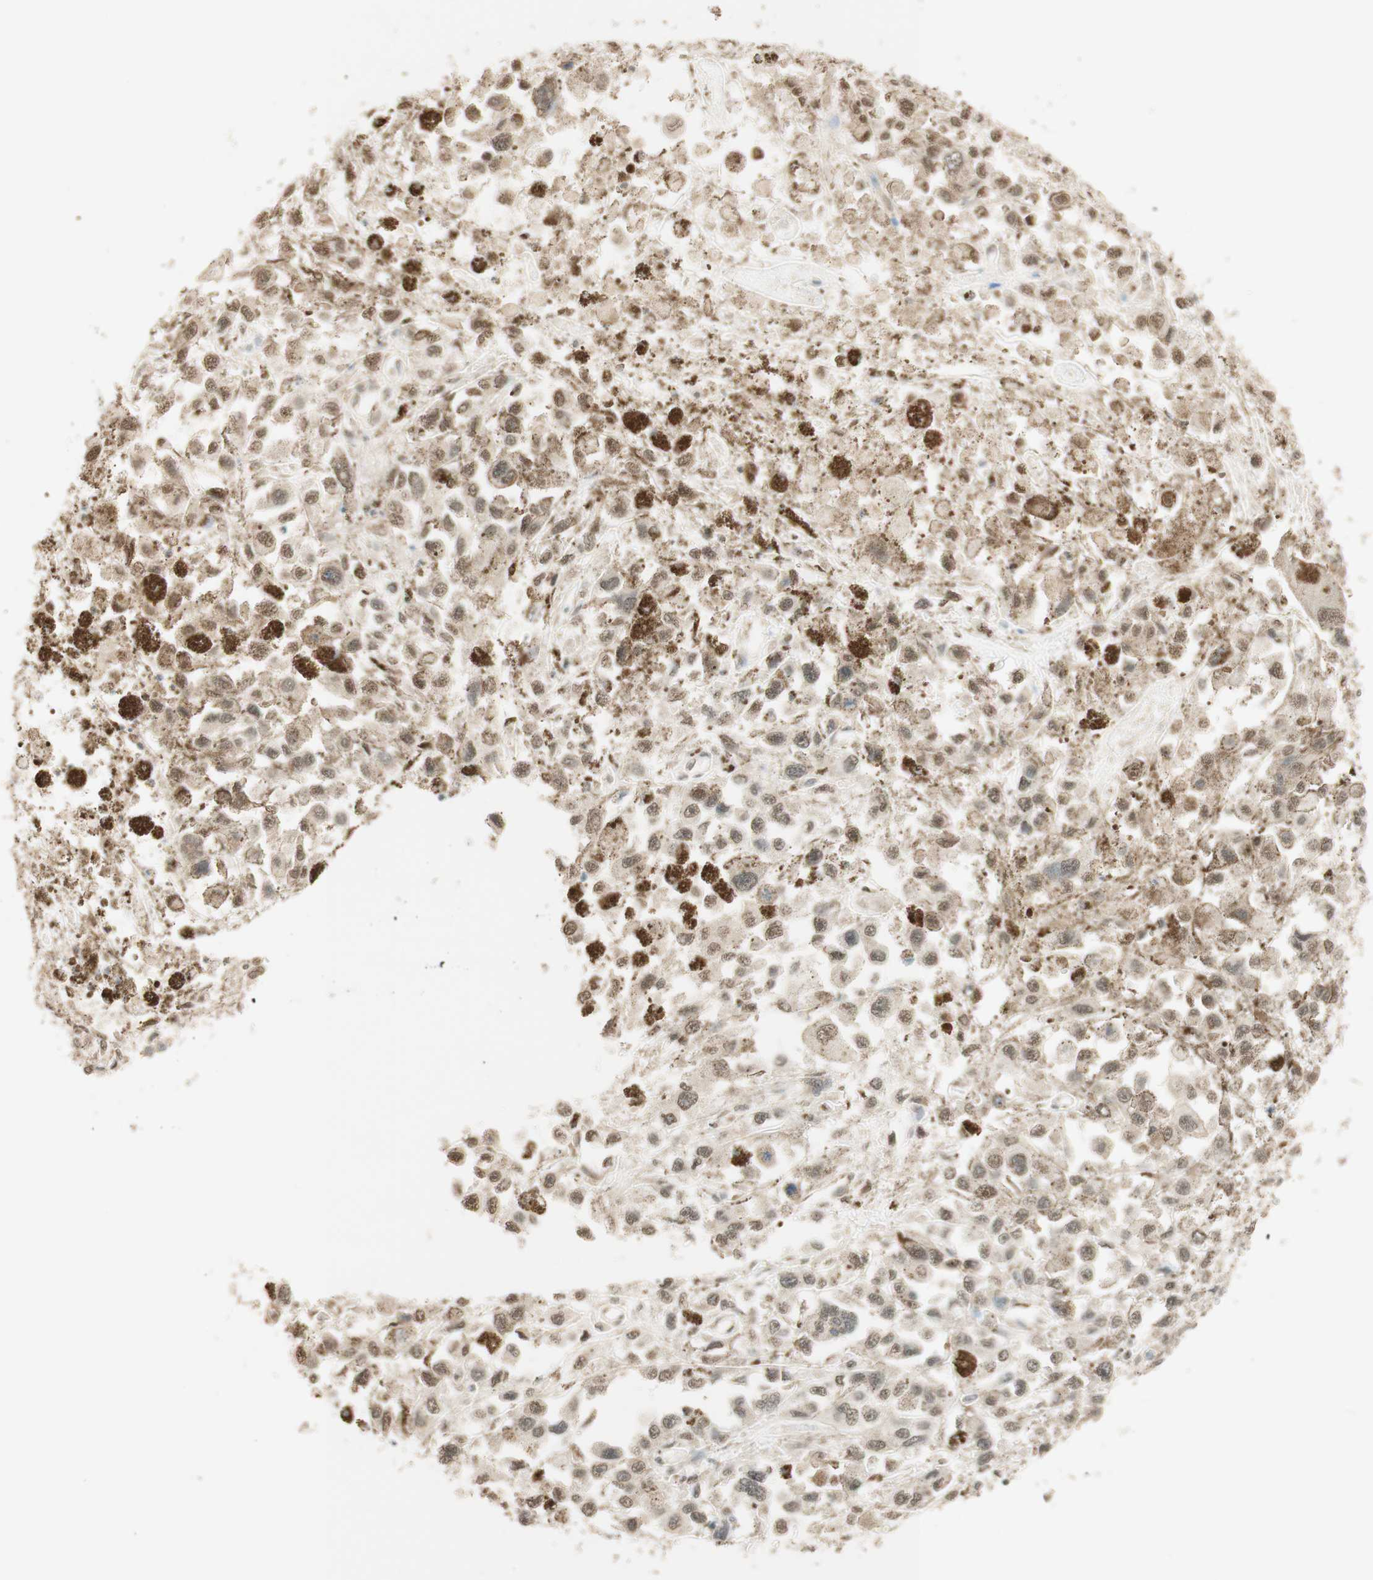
{"staining": {"intensity": "moderate", "quantity": "25%-75%", "location": "cytoplasmic/membranous,nuclear"}, "tissue": "melanoma", "cell_type": "Tumor cells", "image_type": "cancer", "snomed": [{"axis": "morphology", "description": "Malignant melanoma, Metastatic site"}, {"axis": "topography", "description": "Lymph node"}], "caption": "Protein analysis of melanoma tissue demonstrates moderate cytoplasmic/membranous and nuclear staining in about 25%-75% of tumor cells.", "gene": "SPINT2", "patient": {"sex": "male", "age": 59}}